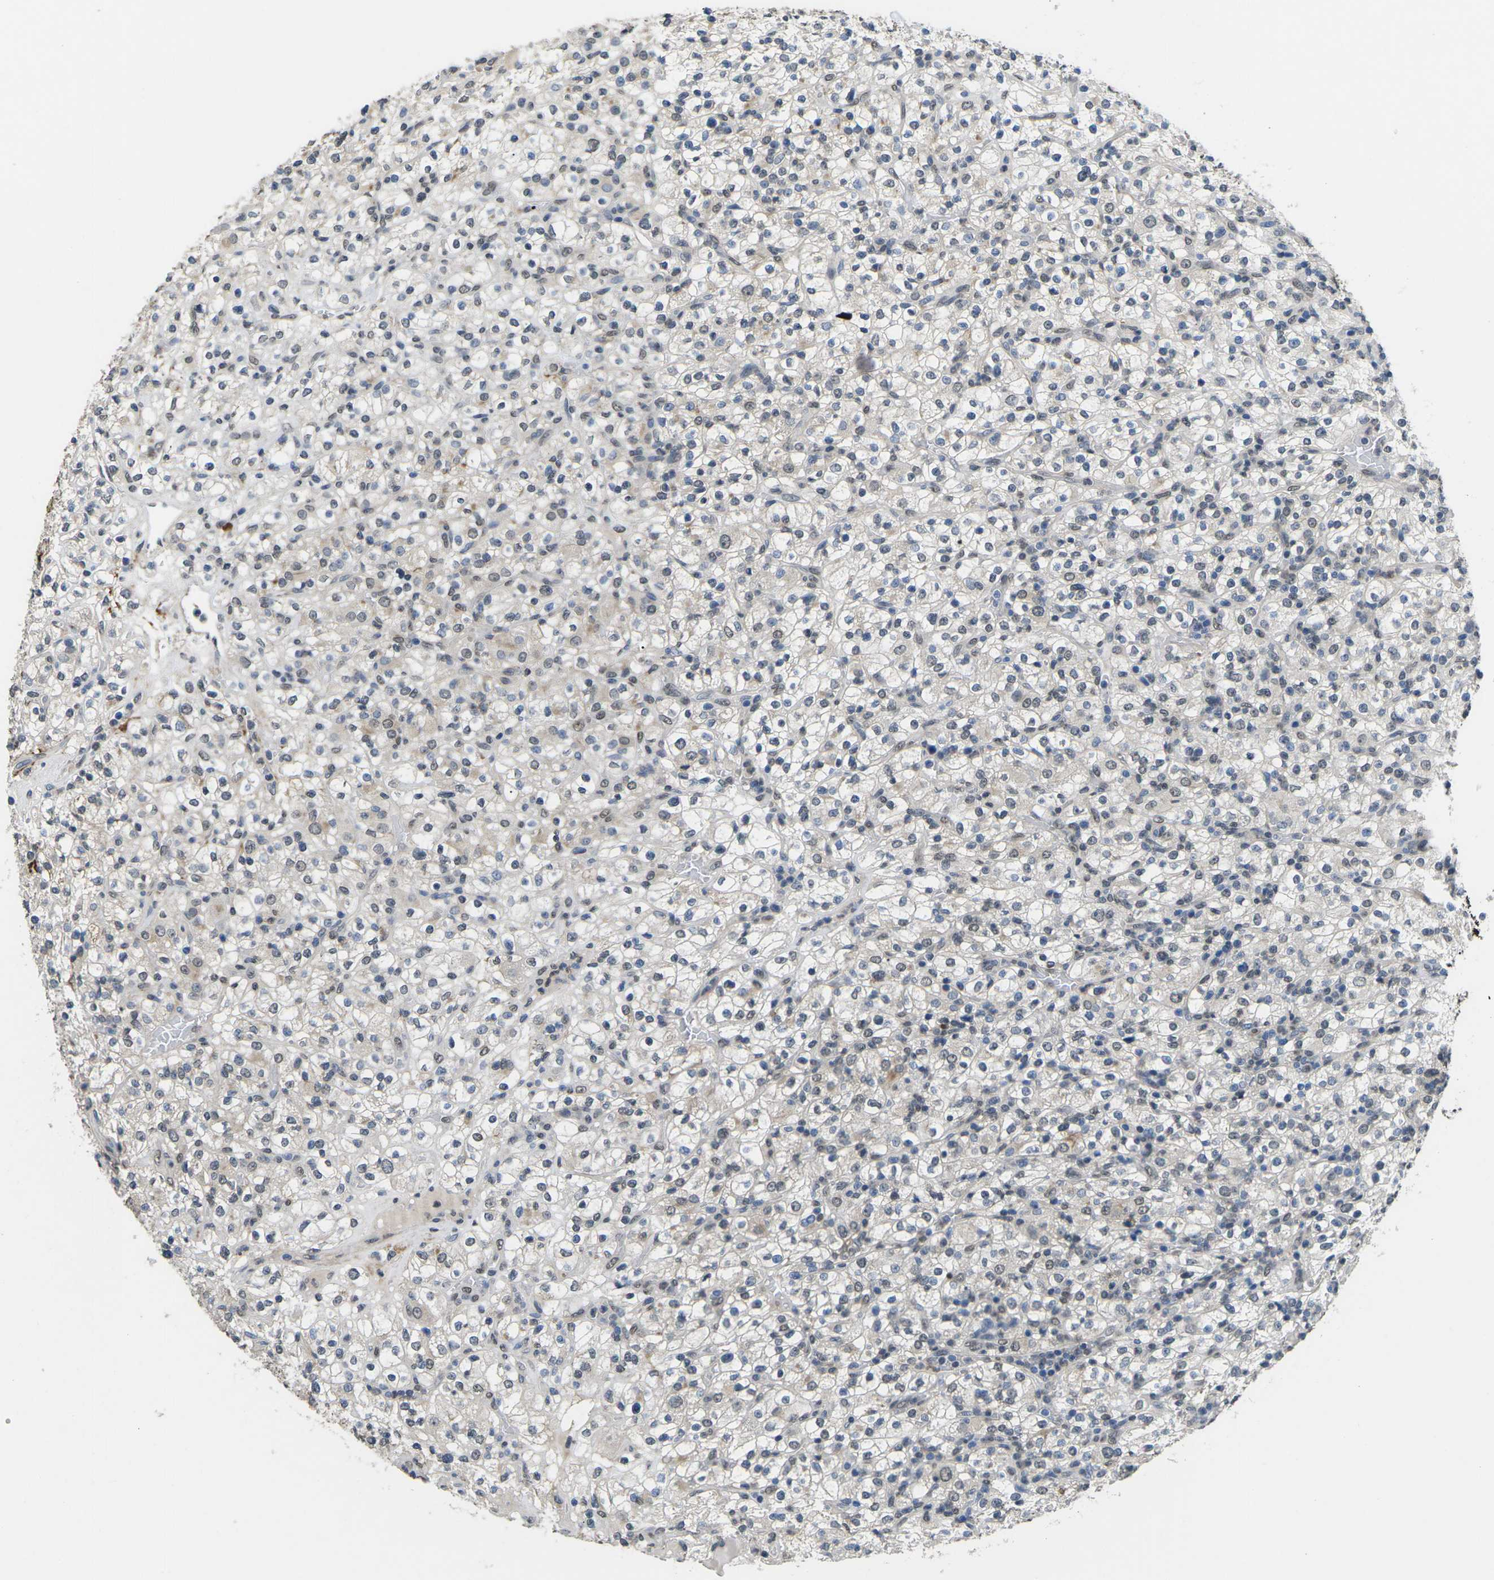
{"staining": {"intensity": "negative", "quantity": "none", "location": "none"}, "tissue": "renal cancer", "cell_type": "Tumor cells", "image_type": "cancer", "snomed": [{"axis": "morphology", "description": "Normal tissue, NOS"}, {"axis": "morphology", "description": "Adenocarcinoma, NOS"}, {"axis": "topography", "description": "Kidney"}], "caption": "Immunohistochemistry photomicrograph of neoplastic tissue: human renal cancer (adenocarcinoma) stained with DAB reveals no significant protein positivity in tumor cells. (DAB immunohistochemistry with hematoxylin counter stain).", "gene": "SCNN1B", "patient": {"sex": "female", "age": 72}}